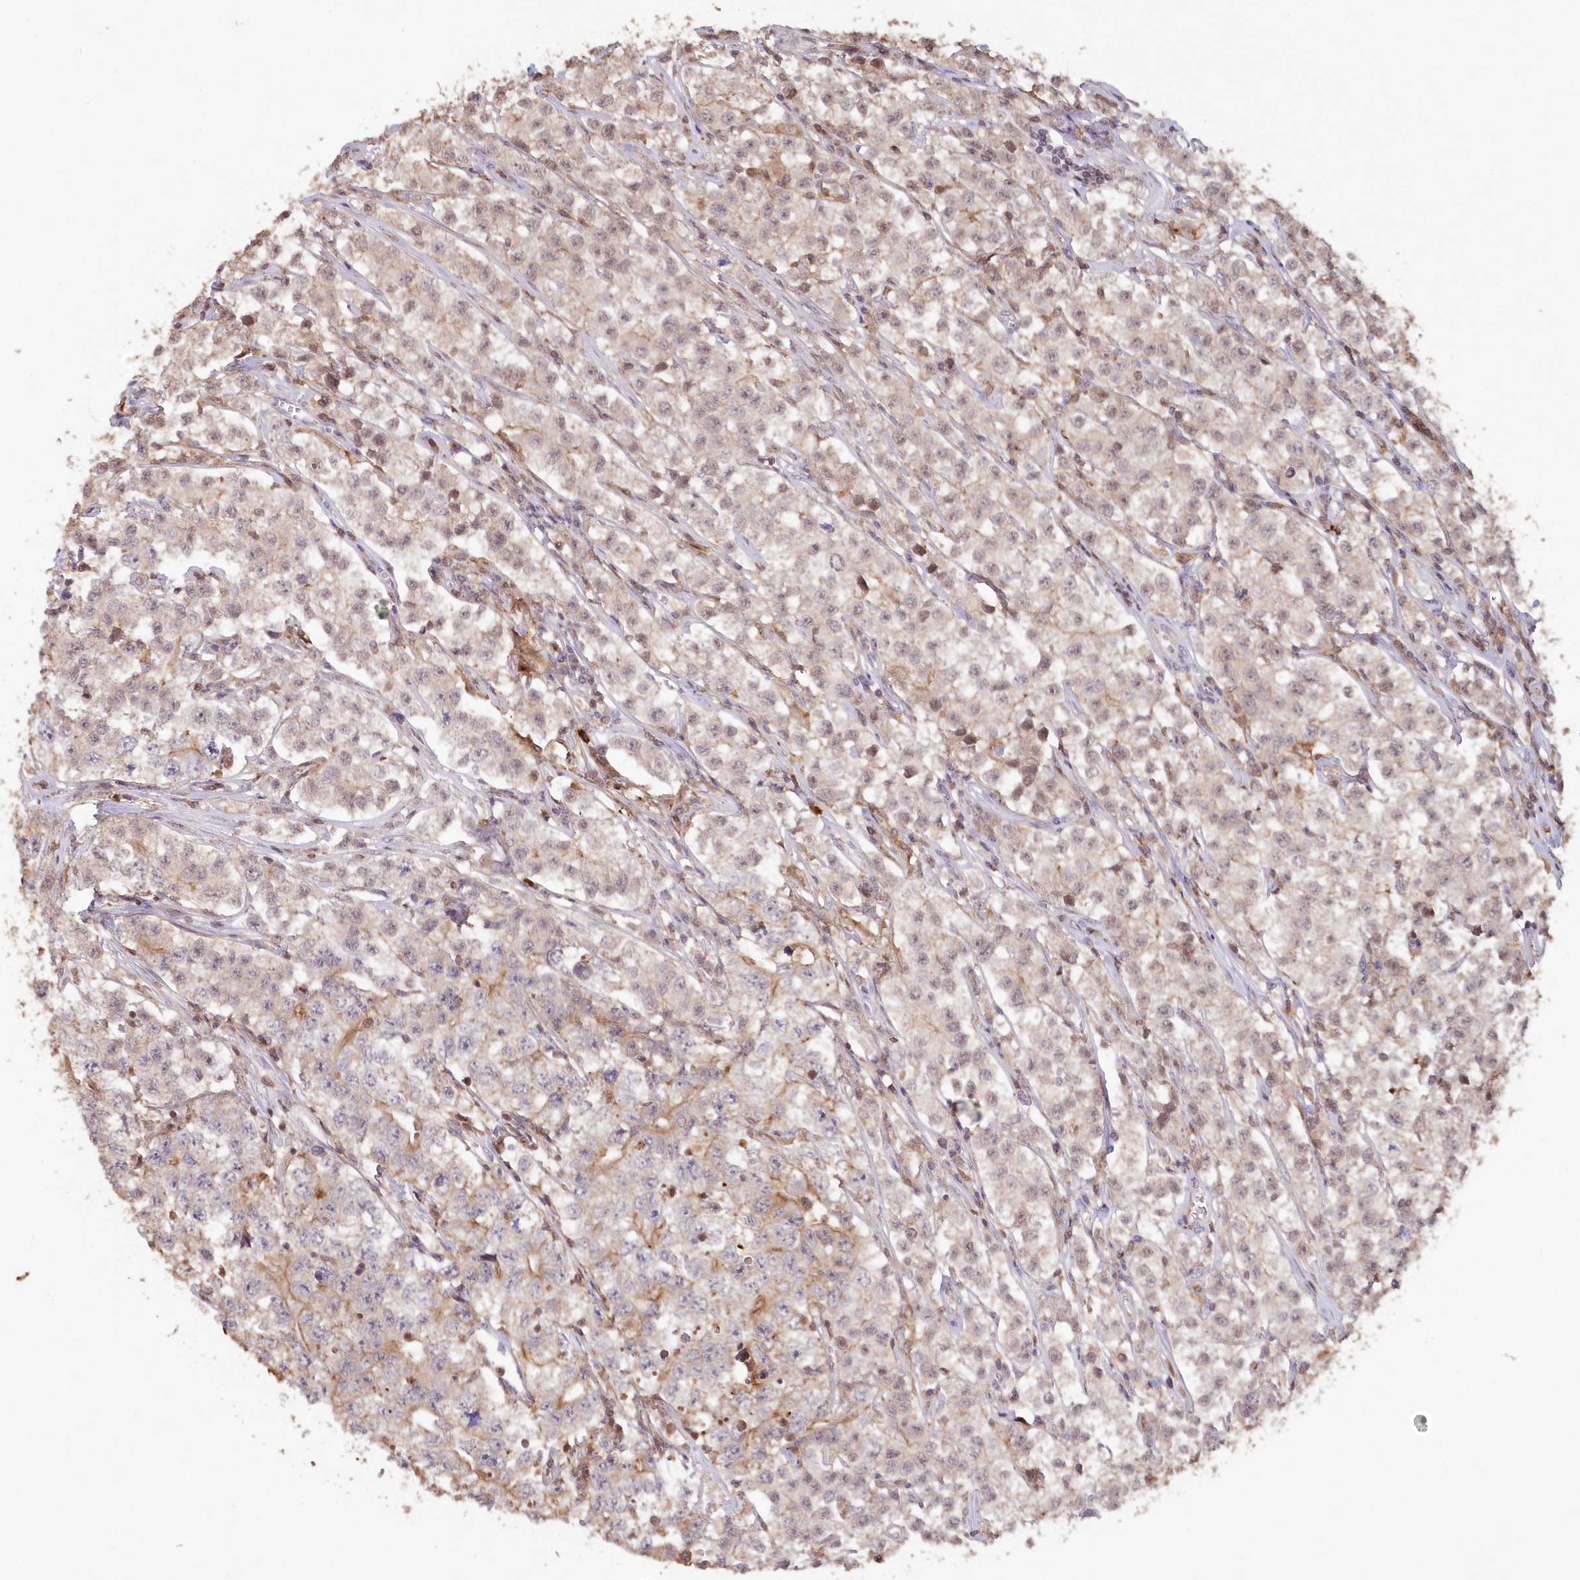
{"staining": {"intensity": "weak", "quantity": "<25%", "location": "cytoplasmic/membranous"}, "tissue": "testis cancer", "cell_type": "Tumor cells", "image_type": "cancer", "snomed": [{"axis": "morphology", "description": "Seminoma, NOS"}, {"axis": "morphology", "description": "Carcinoma, Embryonal, NOS"}, {"axis": "topography", "description": "Testis"}], "caption": "Tumor cells show no significant protein positivity in testis cancer.", "gene": "SNED1", "patient": {"sex": "male", "age": 43}}